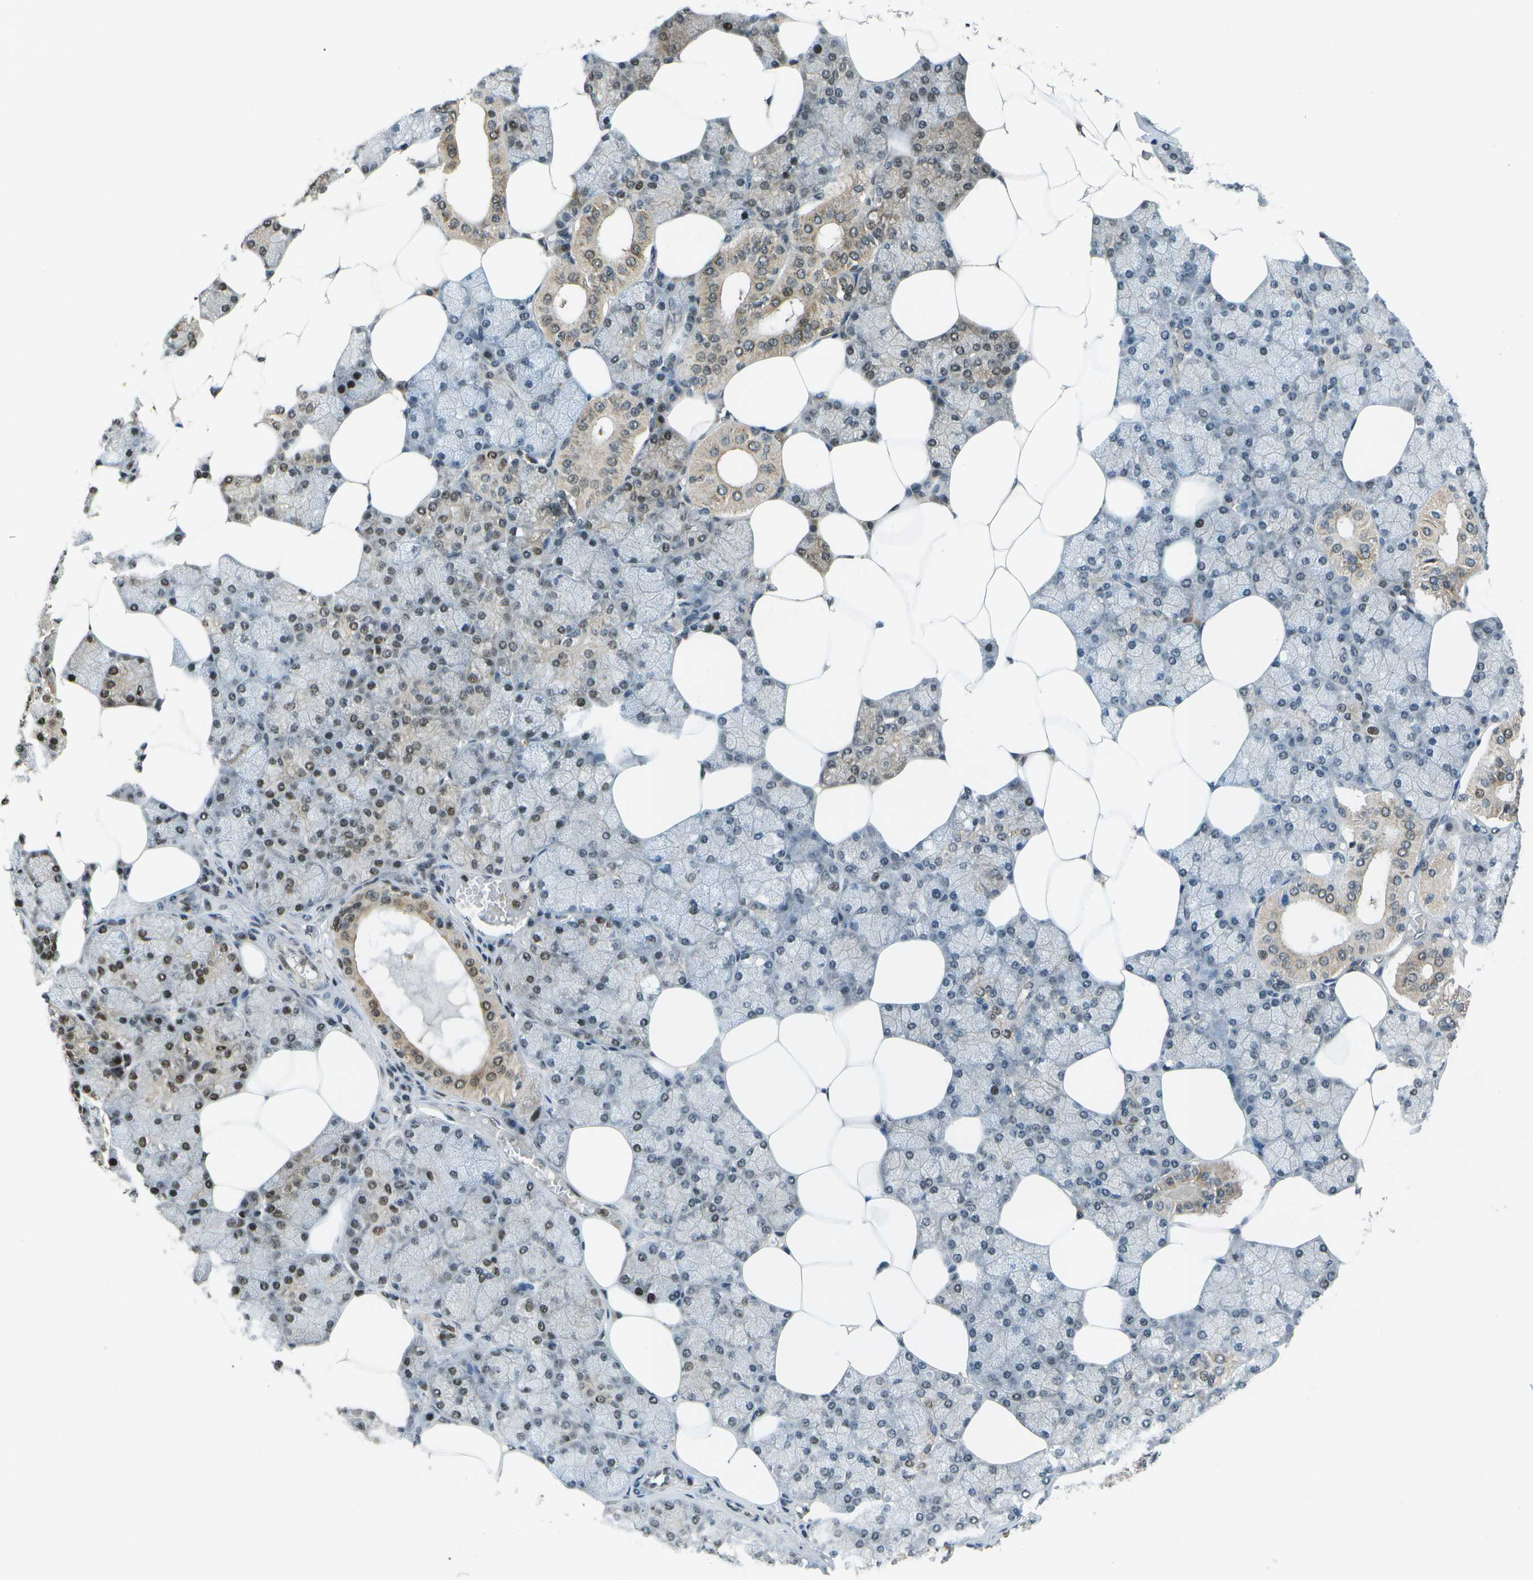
{"staining": {"intensity": "strong", "quantity": "25%-75%", "location": "cytoplasmic/membranous,nuclear"}, "tissue": "salivary gland", "cell_type": "Glandular cells", "image_type": "normal", "snomed": [{"axis": "morphology", "description": "Normal tissue, NOS"}, {"axis": "topography", "description": "Salivary gland"}], "caption": "Protein analysis of normal salivary gland exhibits strong cytoplasmic/membranous,nuclear expression in about 25%-75% of glandular cells. (Brightfield microscopy of DAB IHC at high magnification).", "gene": "GANC", "patient": {"sex": "male", "age": 62}}